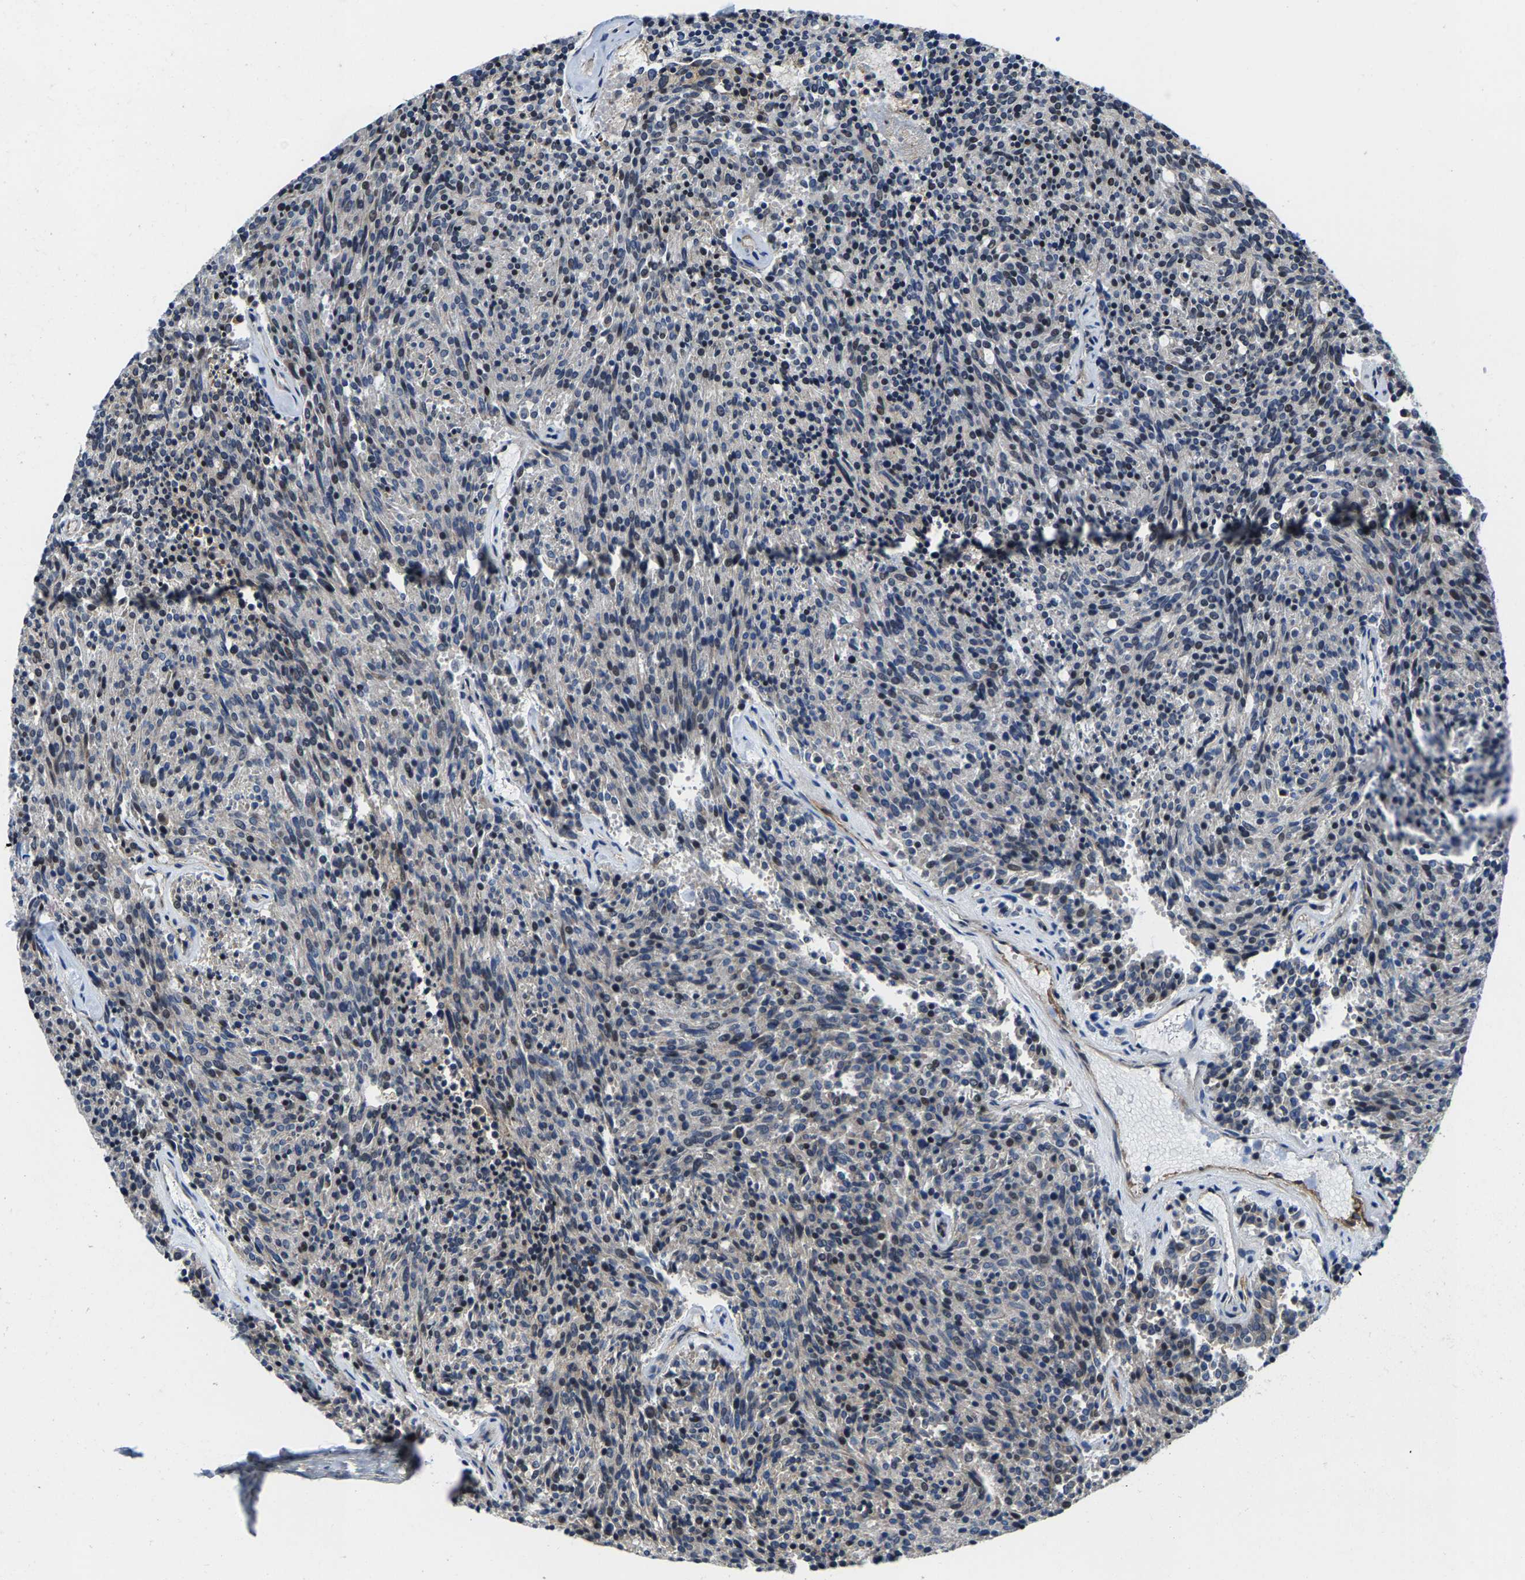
{"staining": {"intensity": "weak", "quantity": "<25%", "location": "nuclear"}, "tissue": "carcinoid", "cell_type": "Tumor cells", "image_type": "cancer", "snomed": [{"axis": "morphology", "description": "Carcinoid, malignant, NOS"}, {"axis": "topography", "description": "Pancreas"}], "caption": "This photomicrograph is of malignant carcinoid stained with immunohistochemistry to label a protein in brown with the nuclei are counter-stained blue. There is no positivity in tumor cells.", "gene": "GTPBP10", "patient": {"sex": "female", "age": 54}}